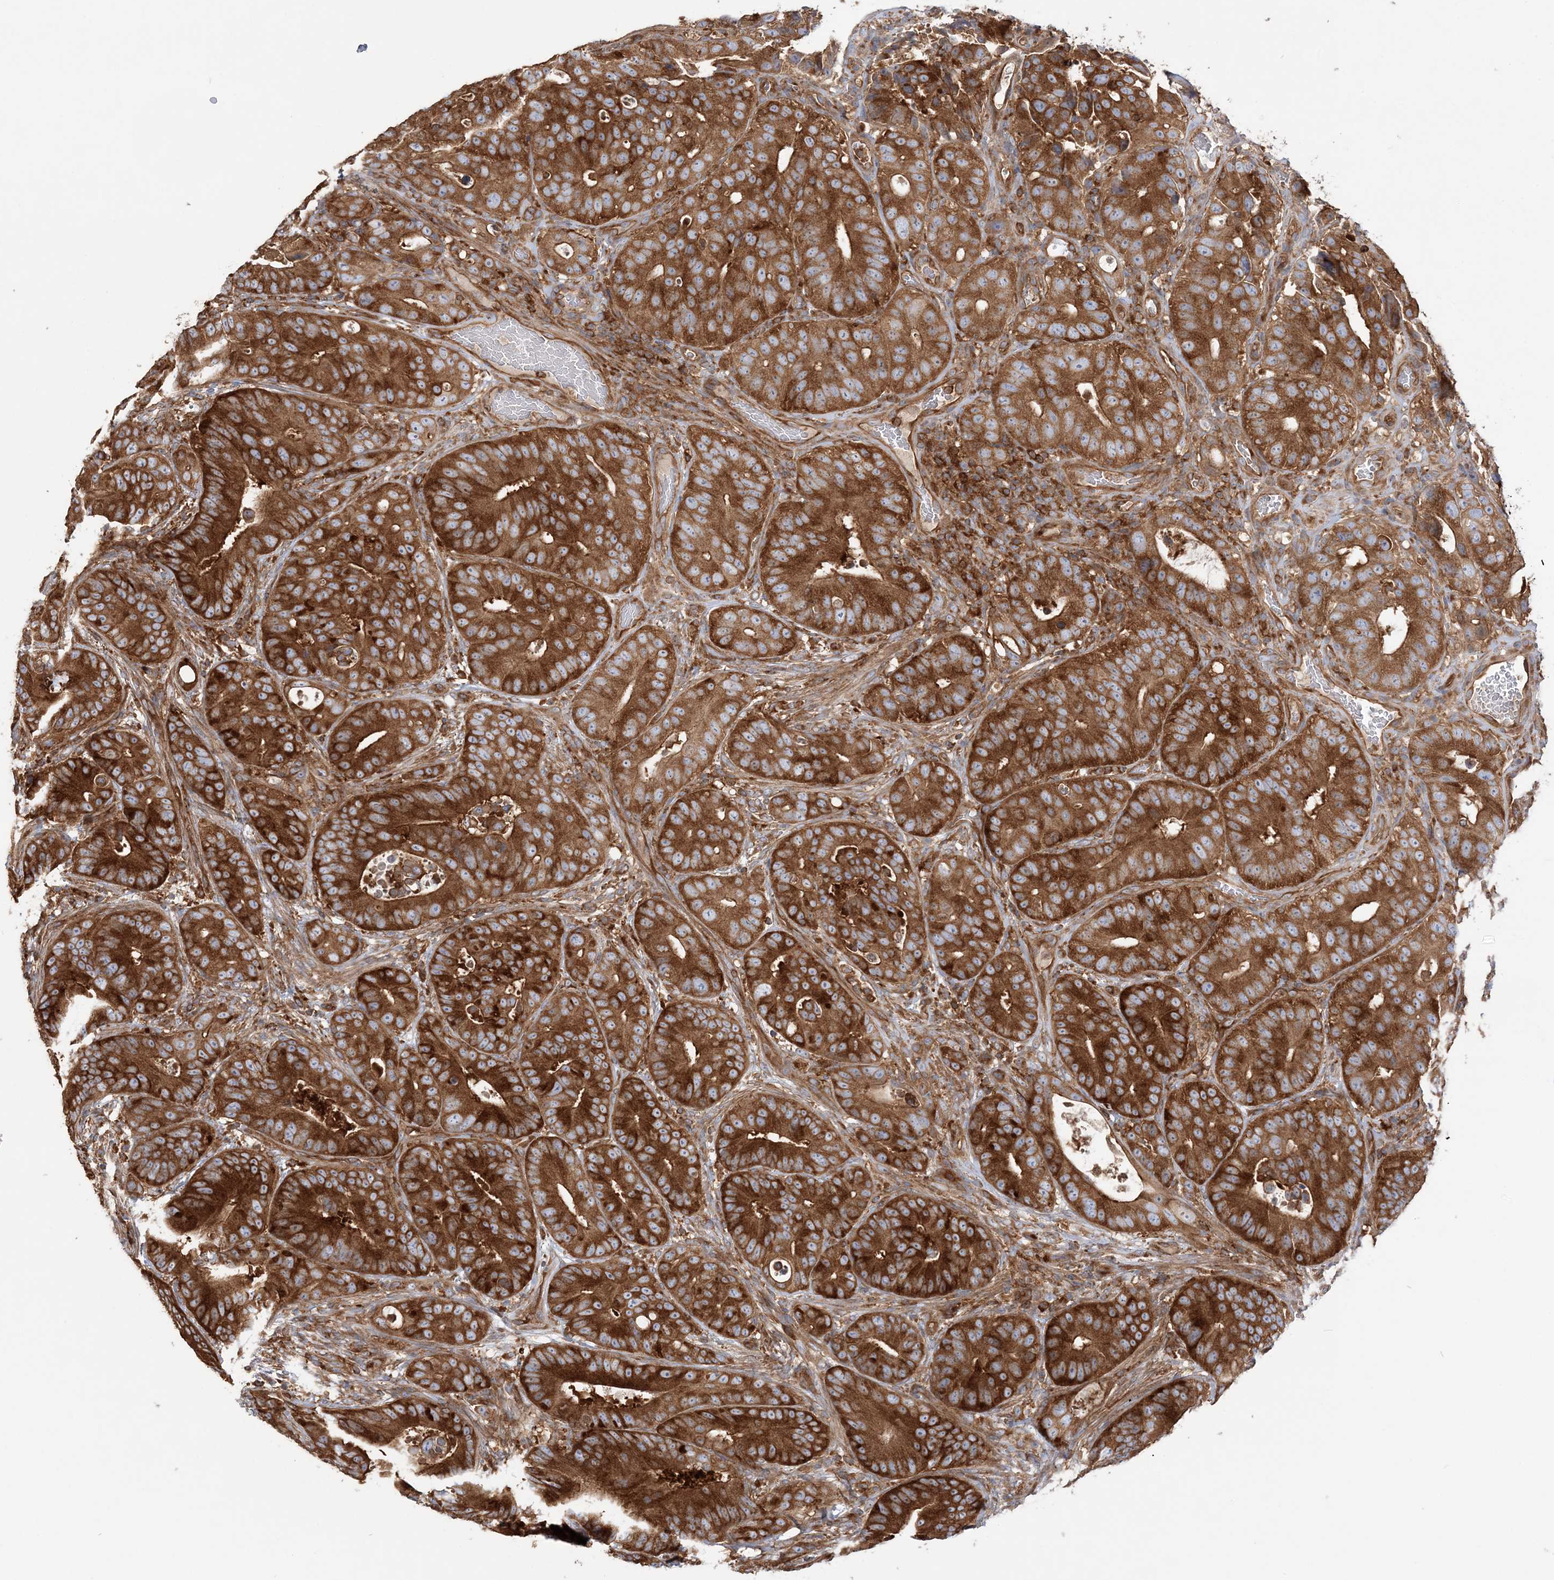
{"staining": {"intensity": "strong", "quantity": ">75%", "location": "cytoplasmic/membranous"}, "tissue": "colorectal cancer", "cell_type": "Tumor cells", "image_type": "cancer", "snomed": [{"axis": "morphology", "description": "Adenocarcinoma, NOS"}, {"axis": "topography", "description": "Colon"}], "caption": "Colorectal cancer stained for a protein (brown) exhibits strong cytoplasmic/membranous positive positivity in approximately >75% of tumor cells.", "gene": "TBC1D5", "patient": {"sex": "male", "age": 83}}